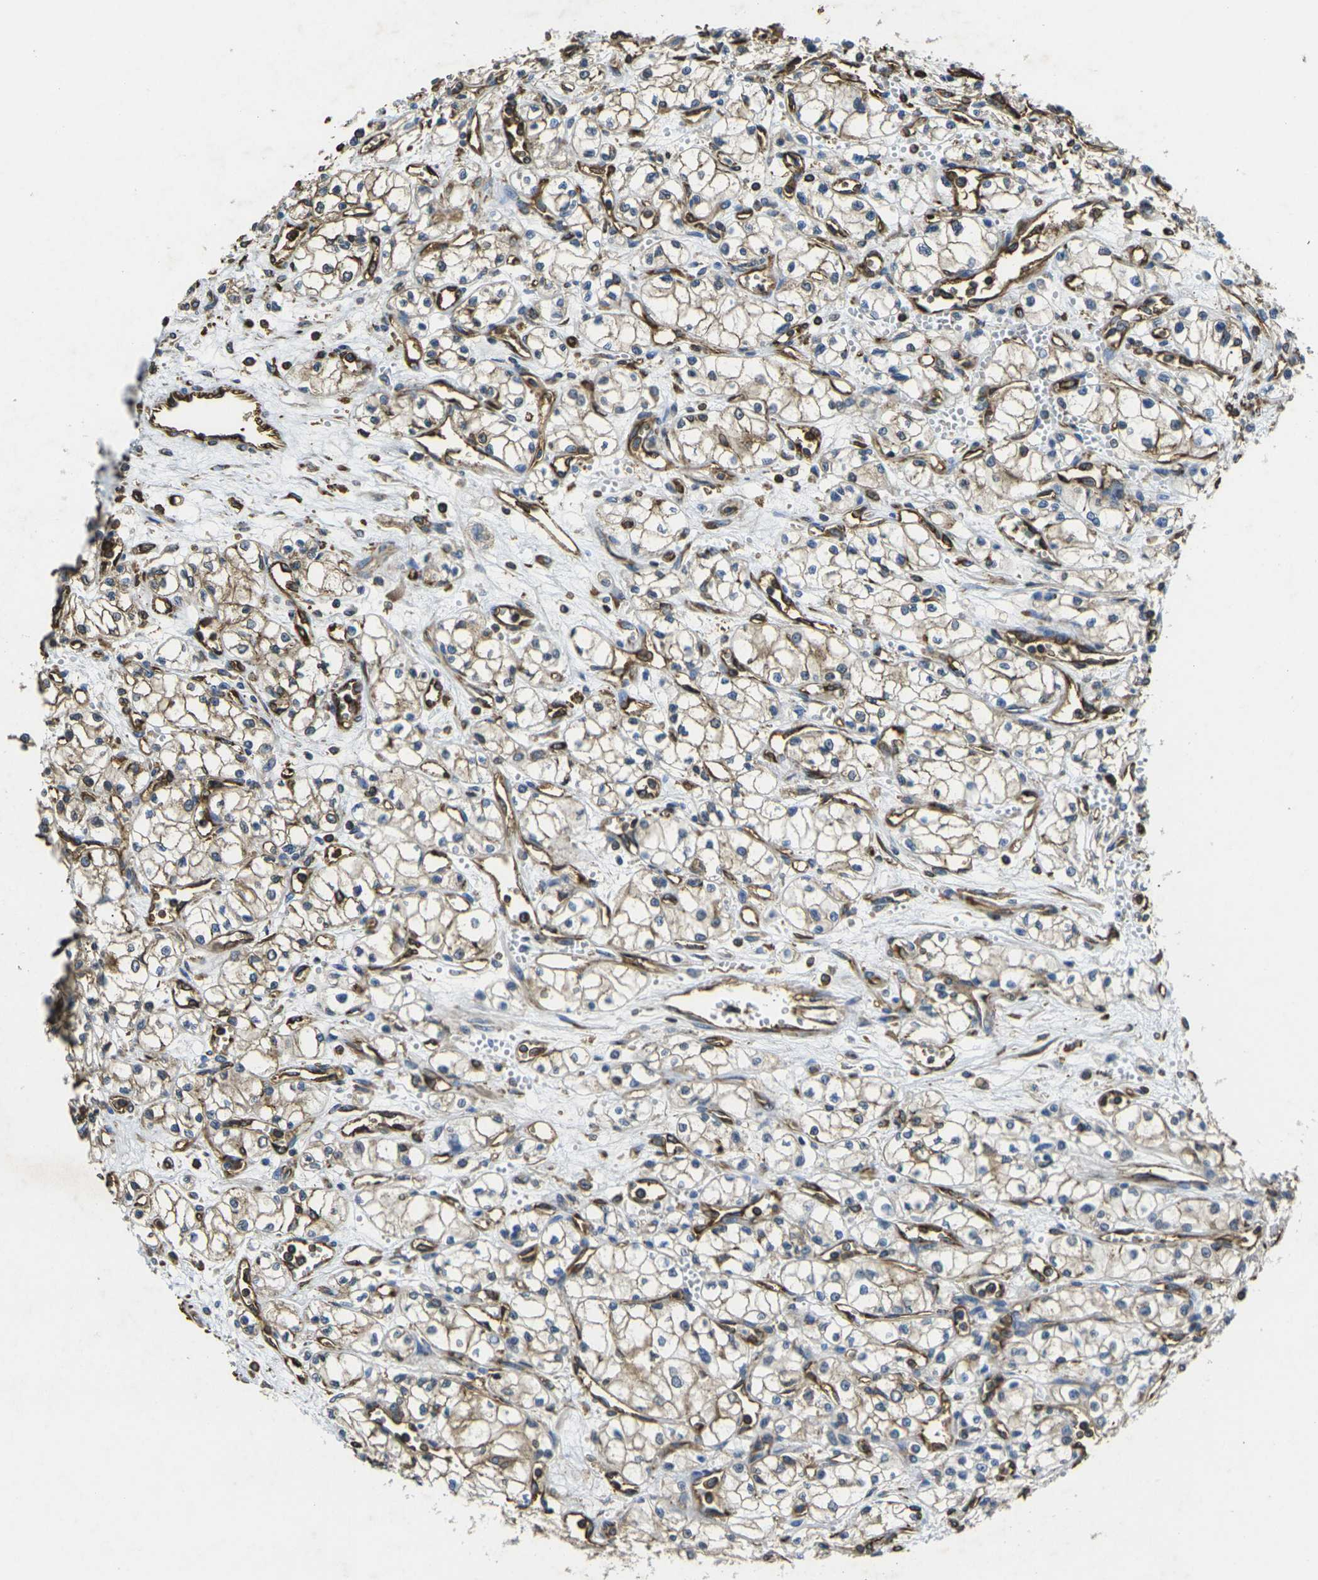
{"staining": {"intensity": "moderate", "quantity": ">75%", "location": "cytoplasmic/membranous"}, "tissue": "renal cancer", "cell_type": "Tumor cells", "image_type": "cancer", "snomed": [{"axis": "morphology", "description": "Normal tissue, NOS"}, {"axis": "morphology", "description": "Adenocarcinoma, NOS"}, {"axis": "topography", "description": "Kidney"}], "caption": "Immunohistochemical staining of human adenocarcinoma (renal) exhibits medium levels of moderate cytoplasmic/membranous protein positivity in approximately >75% of tumor cells.", "gene": "FAM110D", "patient": {"sex": "male", "age": 59}}